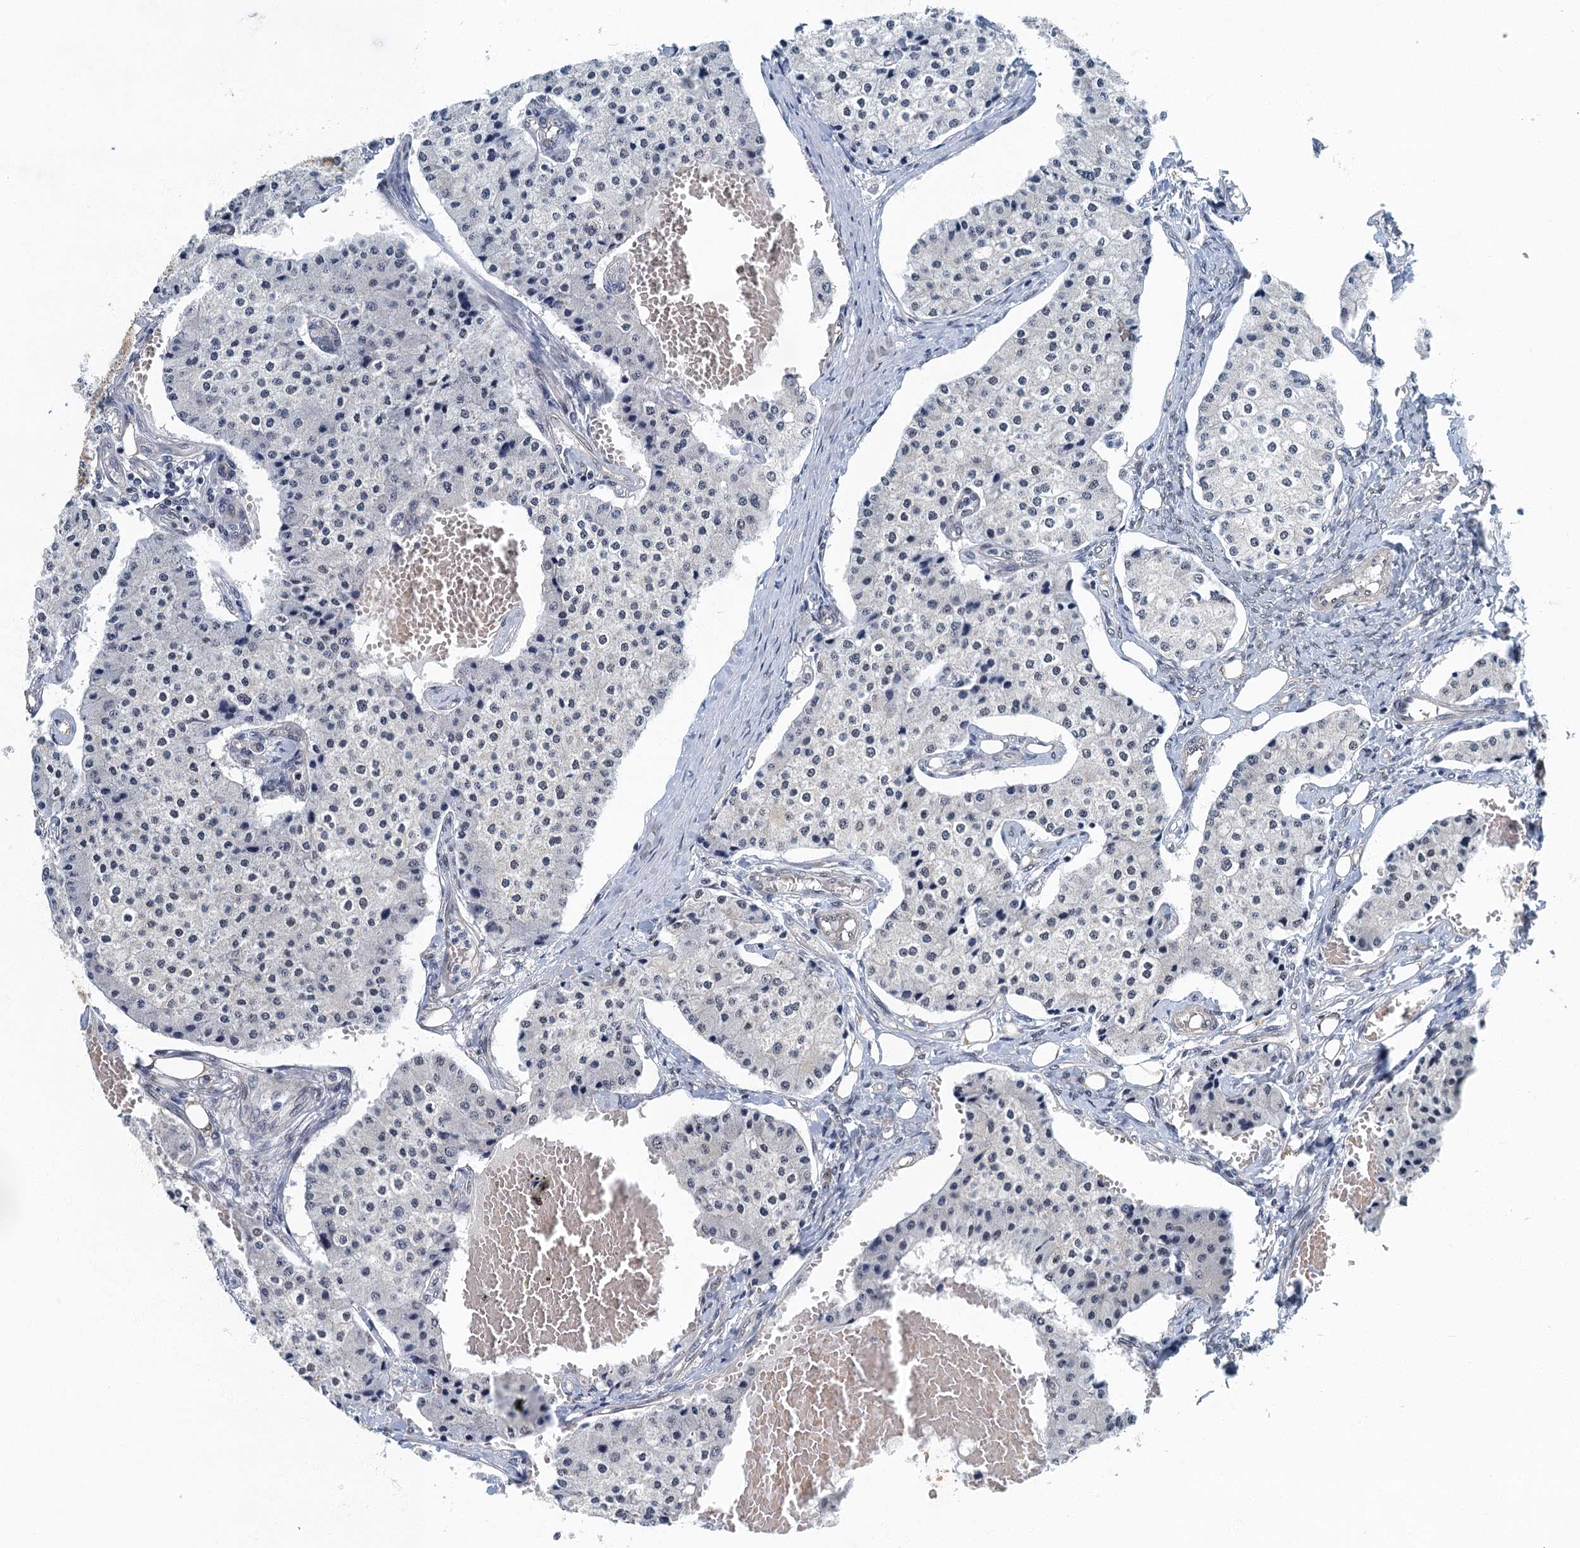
{"staining": {"intensity": "negative", "quantity": "none", "location": "none"}, "tissue": "carcinoid", "cell_type": "Tumor cells", "image_type": "cancer", "snomed": [{"axis": "morphology", "description": "Carcinoid, malignant, NOS"}, {"axis": "topography", "description": "Colon"}], "caption": "Human malignant carcinoid stained for a protein using IHC demonstrates no expression in tumor cells.", "gene": "GADL1", "patient": {"sex": "female", "age": 52}}